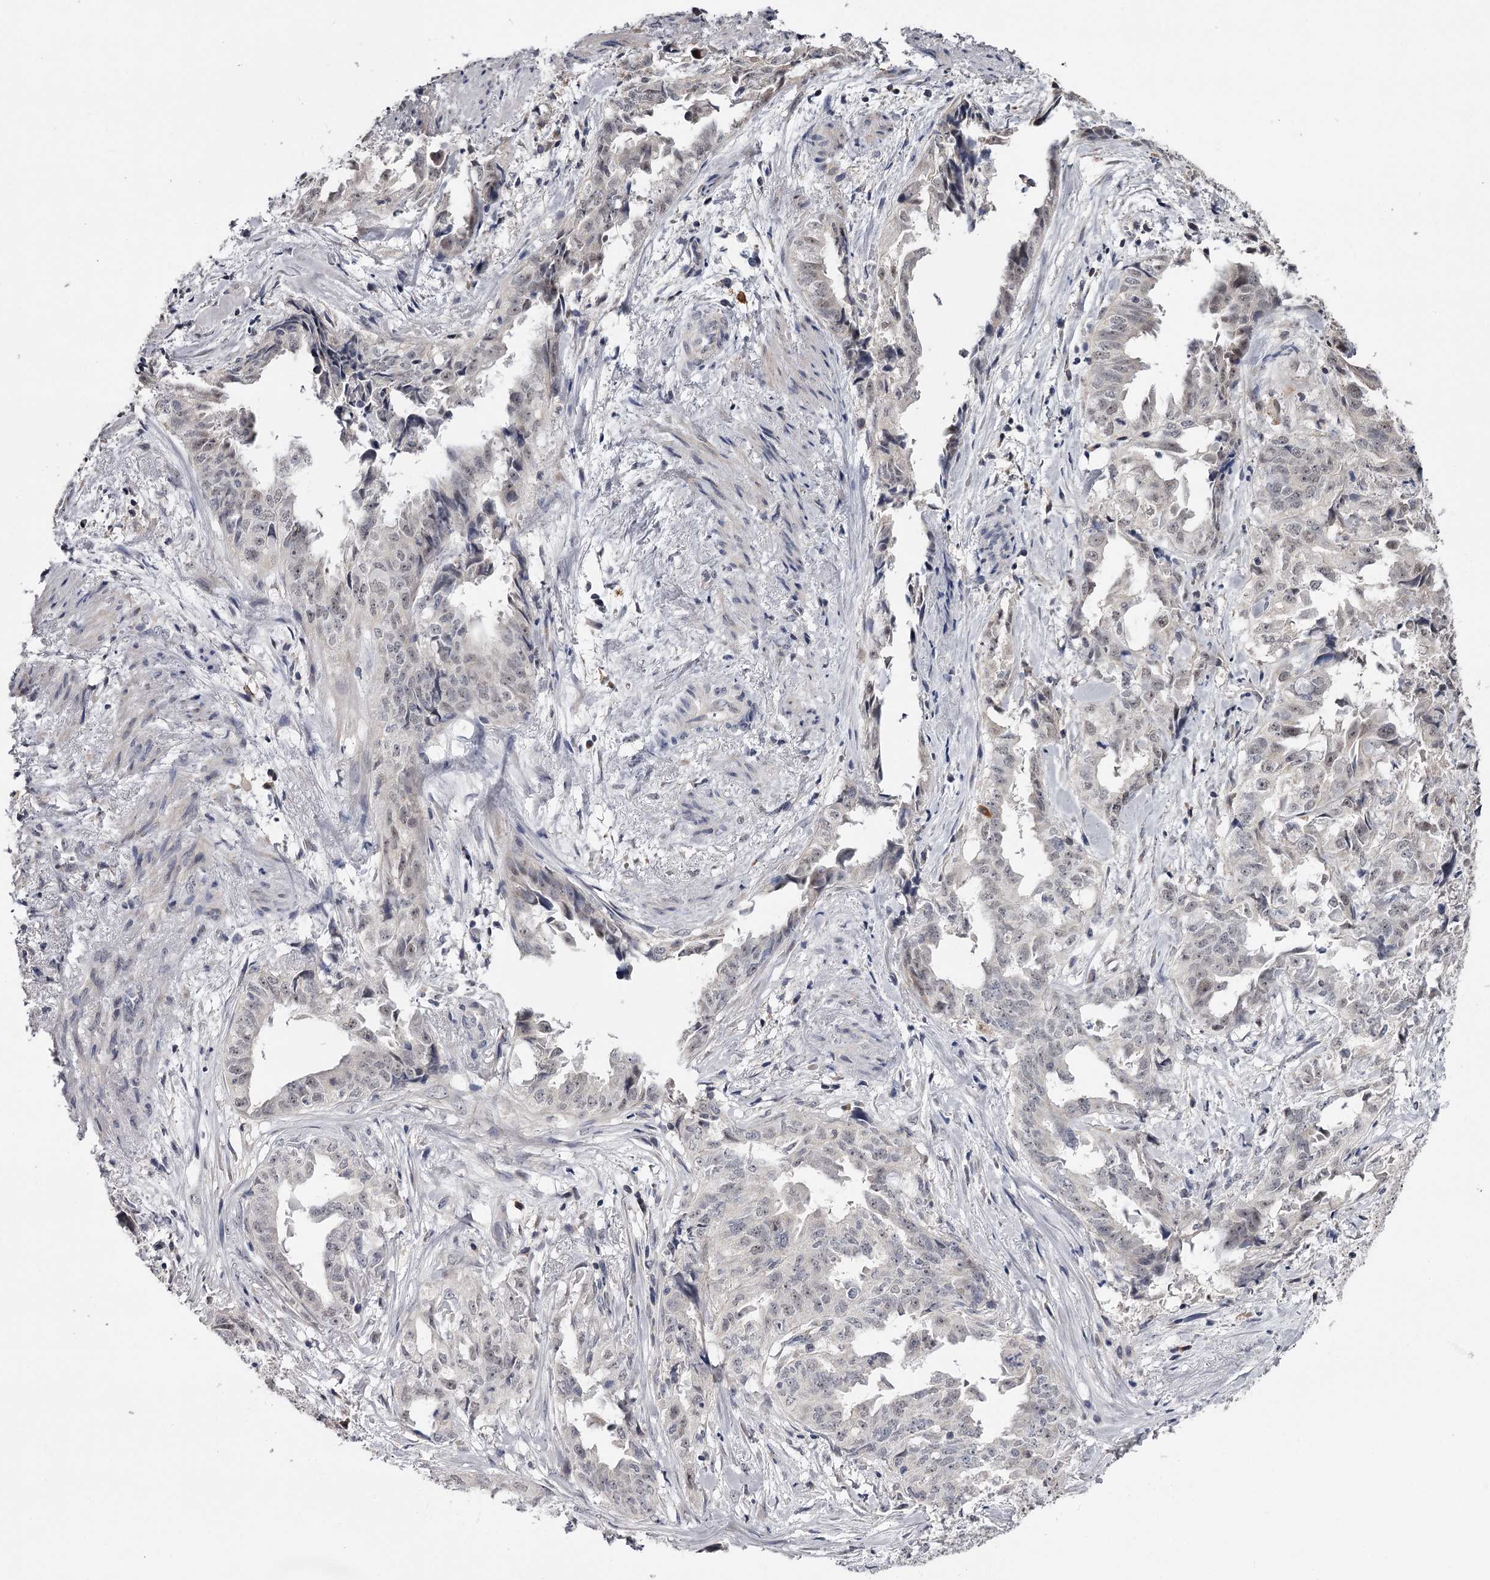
{"staining": {"intensity": "weak", "quantity": "25%-75%", "location": "nuclear"}, "tissue": "endometrial cancer", "cell_type": "Tumor cells", "image_type": "cancer", "snomed": [{"axis": "morphology", "description": "Adenocarcinoma, NOS"}, {"axis": "topography", "description": "Endometrium"}], "caption": "IHC micrograph of adenocarcinoma (endometrial) stained for a protein (brown), which displays low levels of weak nuclear expression in about 25%-75% of tumor cells.", "gene": "GTSF1", "patient": {"sex": "female", "age": 65}}